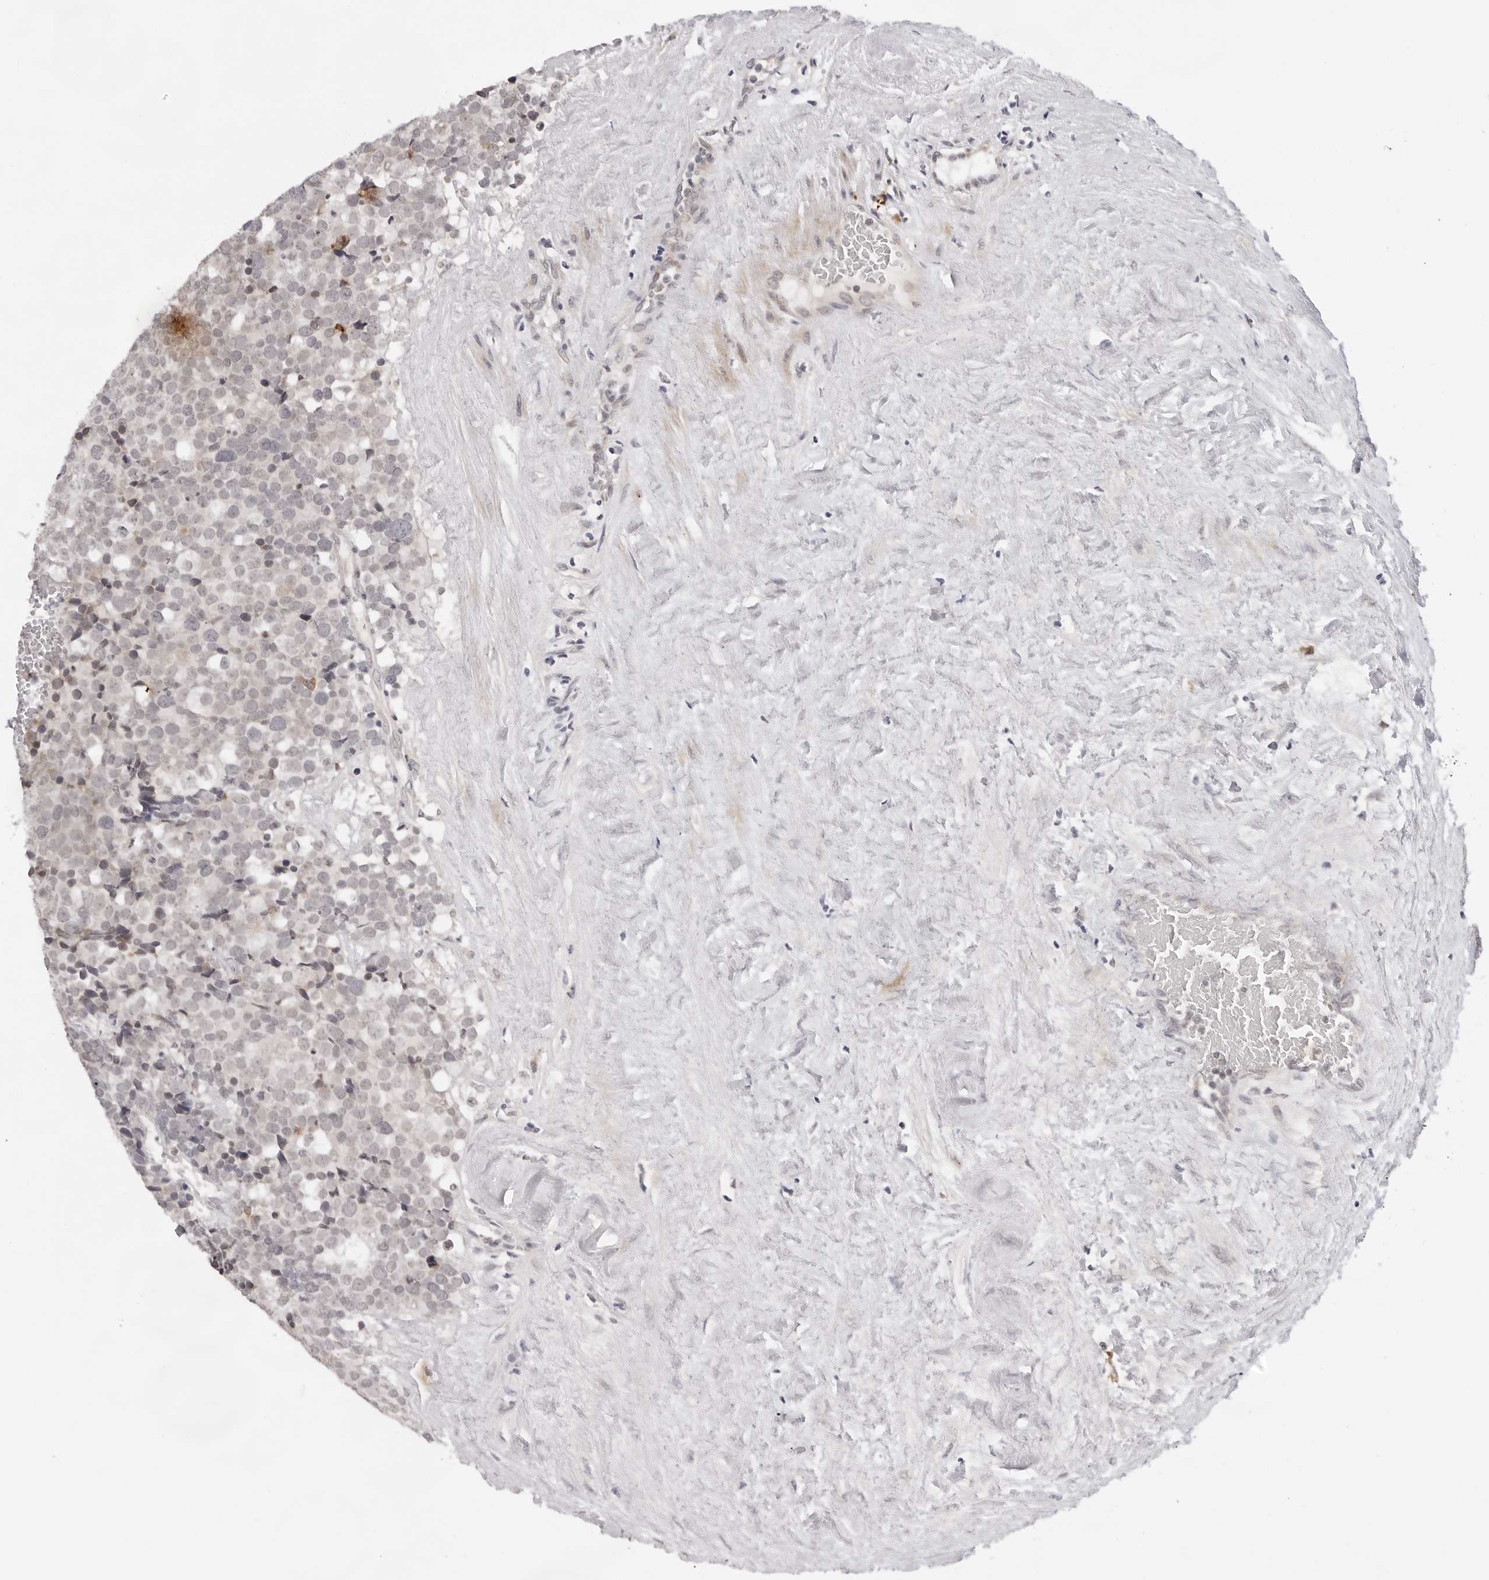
{"staining": {"intensity": "negative", "quantity": "none", "location": "none"}, "tissue": "testis cancer", "cell_type": "Tumor cells", "image_type": "cancer", "snomed": [{"axis": "morphology", "description": "Seminoma, NOS"}, {"axis": "topography", "description": "Testis"}], "caption": "Image shows no significant protein staining in tumor cells of testis seminoma. (DAB (3,3'-diaminobenzidine) IHC, high magnification).", "gene": "IL17RA", "patient": {"sex": "male", "age": 71}}